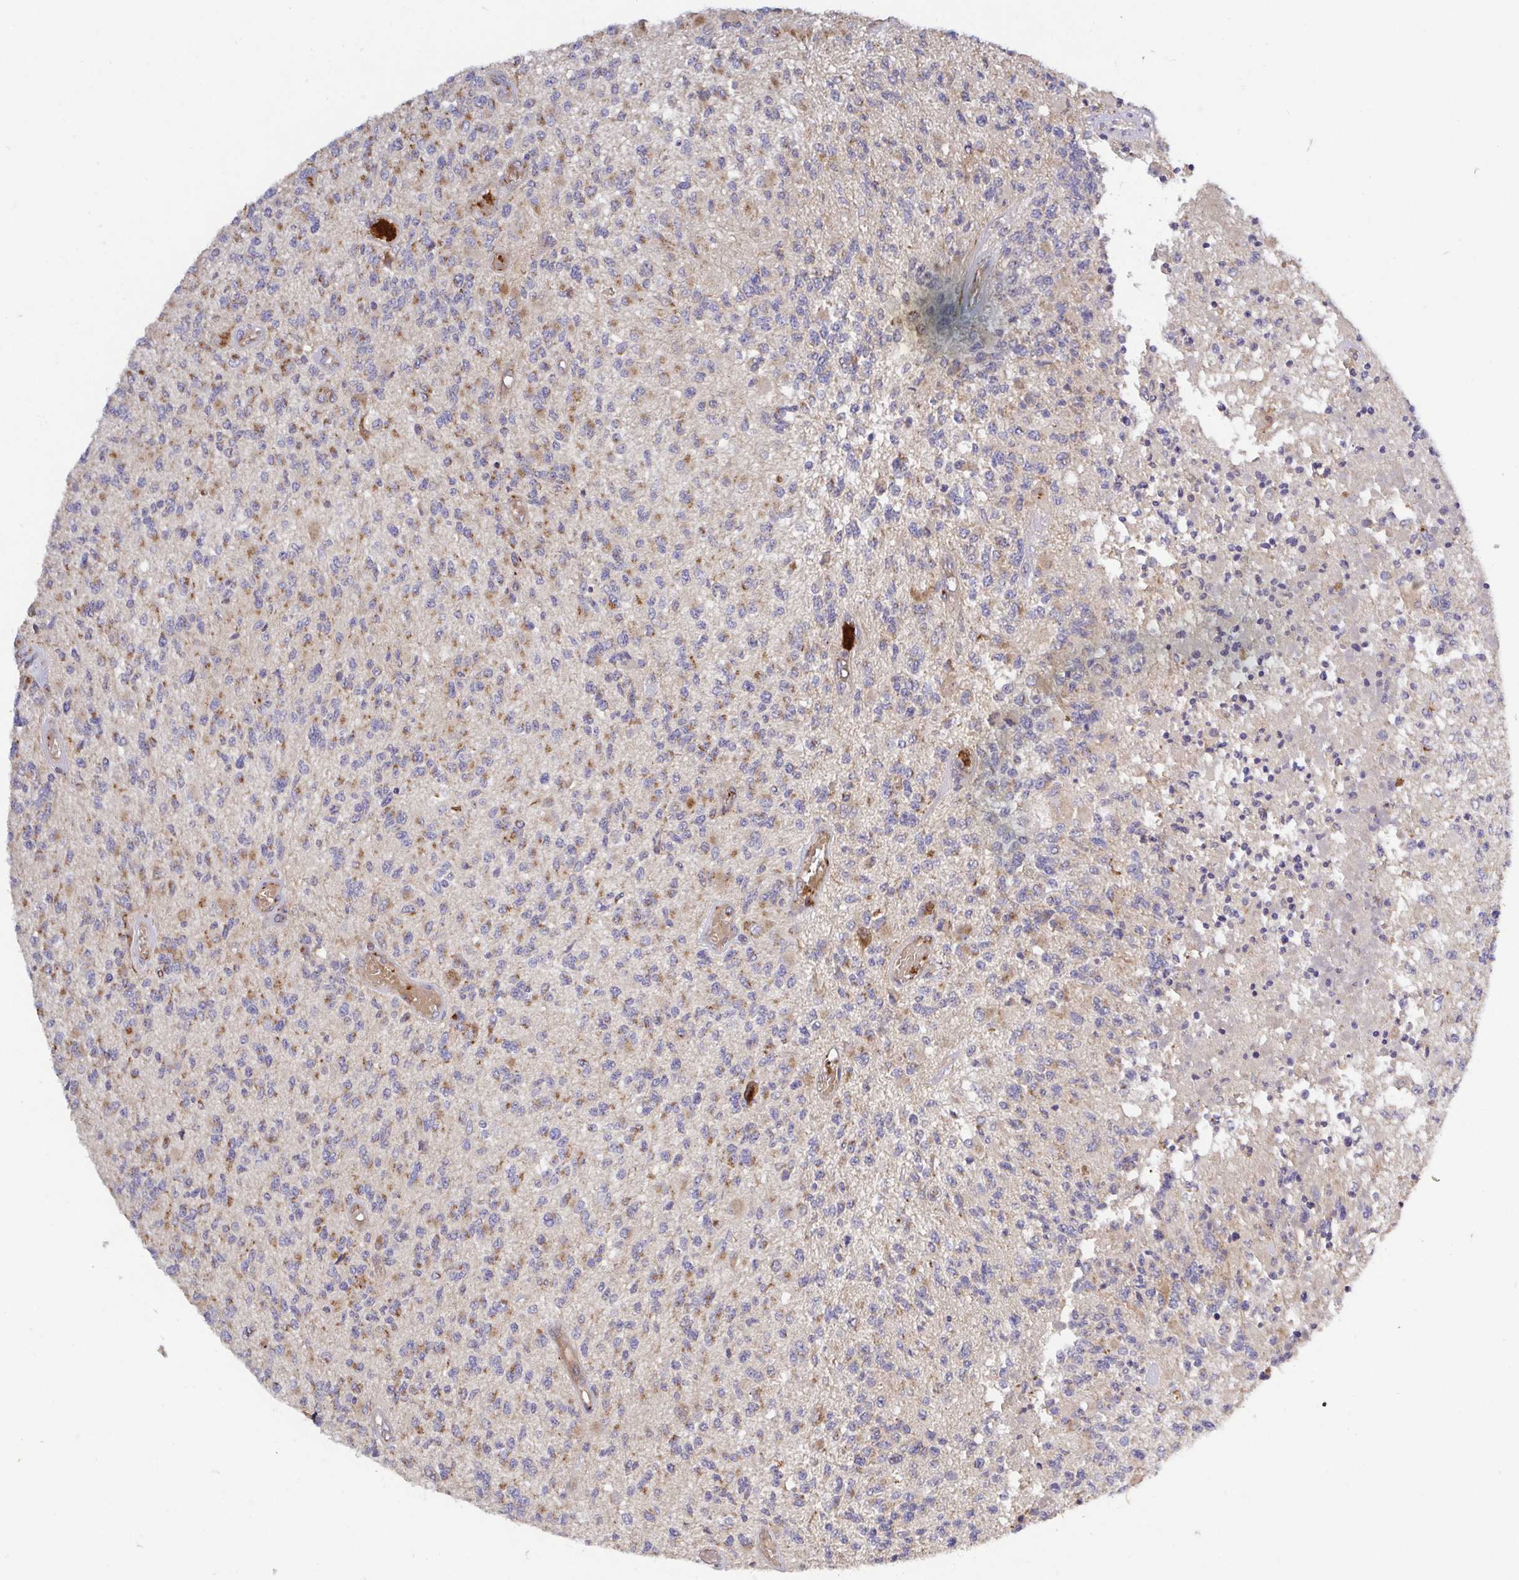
{"staining": {"intensity": "weak", "quantity": "<25%", "location": "cytoplasmic/membranous"}, "tissue": "glioma", "cell_type": "Tumor cells", "image_type": "cancer", "snomed": [{"axis": "morphology", "description": "Glioma, malignant, High grade"}, {"axis": "topography", "description": "Brain"}], "caption": "A micrograph of glioma stained for a protein shows no brown staining in tumor cells.", "gene": "TM9SF4", "patient": {"sex": "female", "age": 63}}